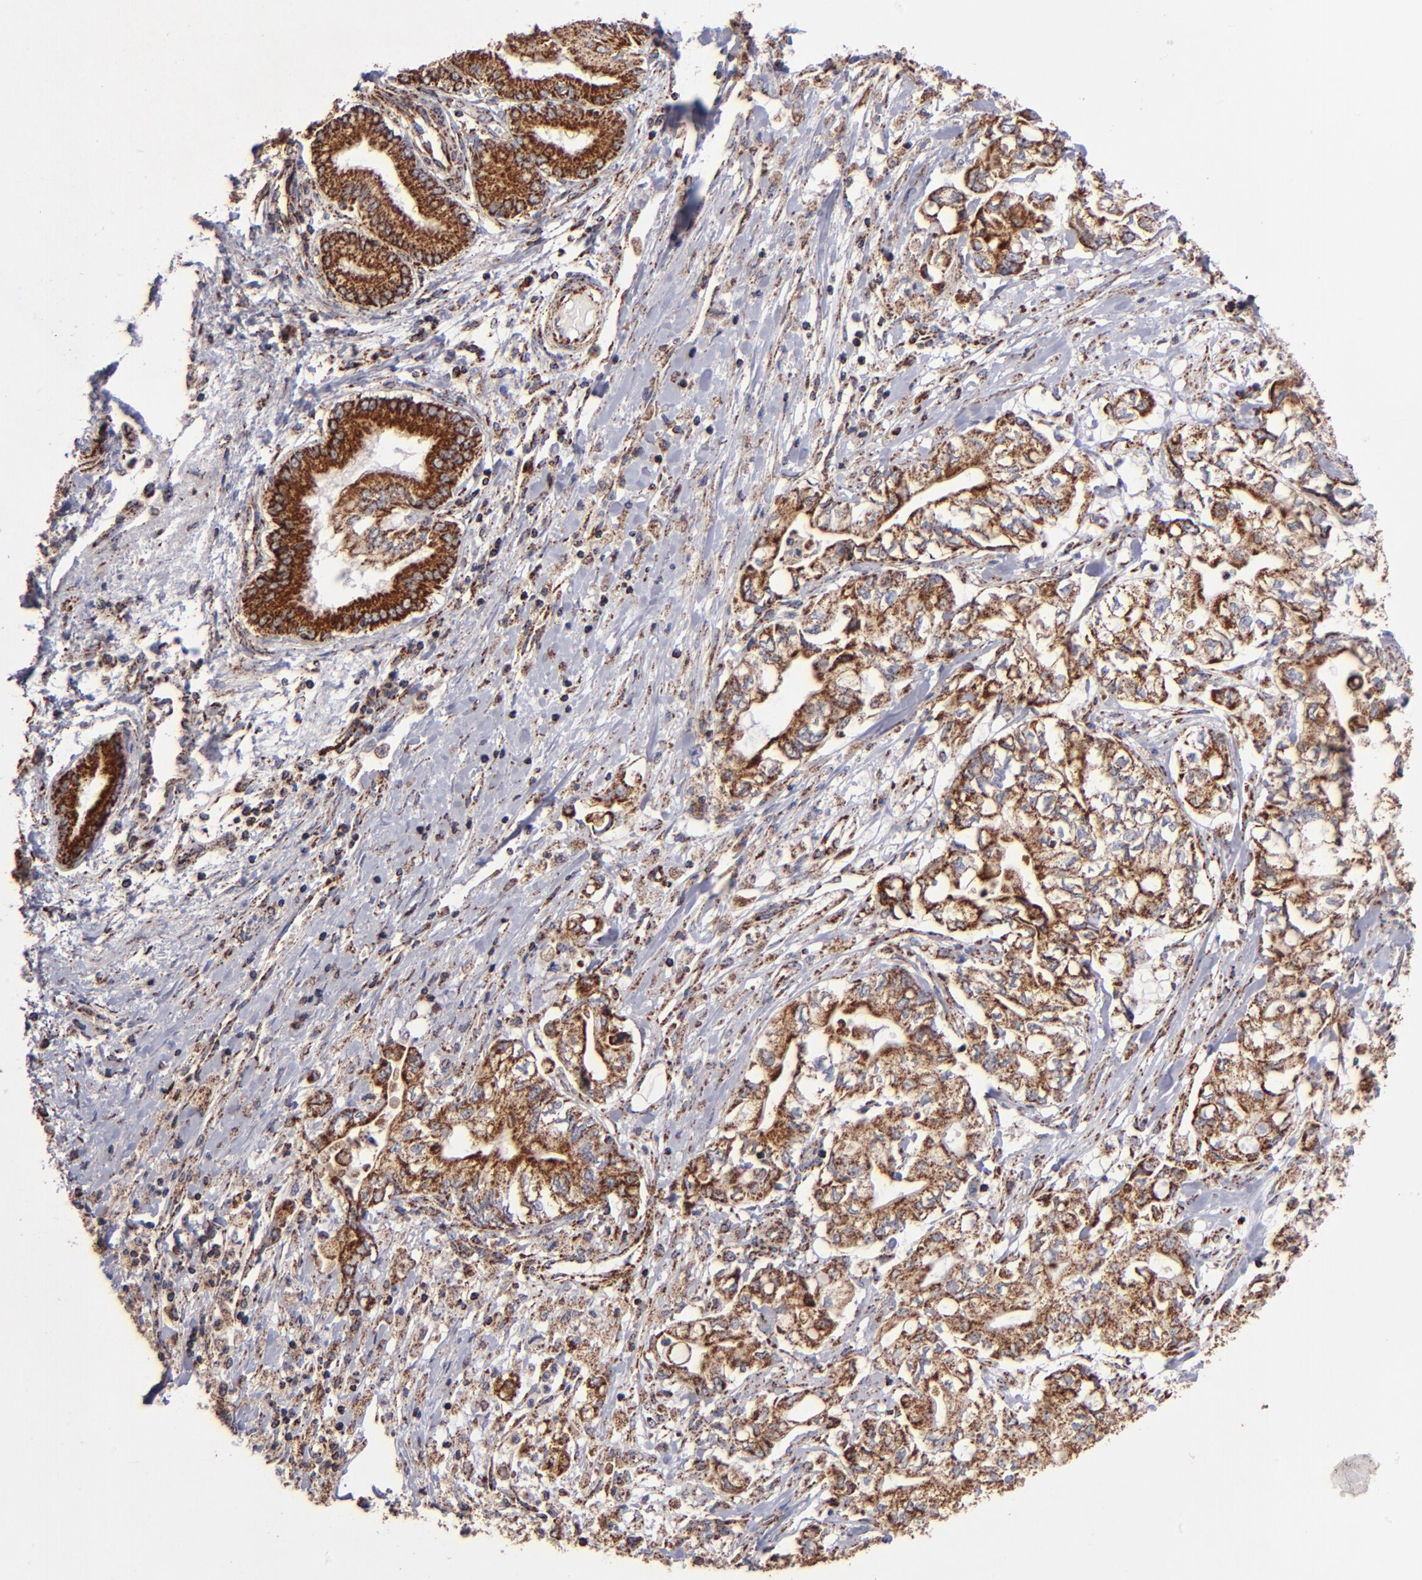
{"staining": {"intensity": "moderate", "quantity": ">75%", "location": "cytoplasmic/membranous"}, "tissue": "pancreatic cancer", "cell_type": "Tumor cells", "image_type": "cancer", "snomed": [{"axis": "morphology", "description": "Adenocarcinoma, NOS"}, {"axis": "topography", "description": "Pancreas"}], "caption": "Immunohistochemistry (IHC) micrograph of adenocarcinoma (pancreatic) stained for a protein (brown), which exhibits medium levels of moderate cytoplasmic/membranous positivity in approximately >75% of tumor cells.", "gene": "DLST", "patient": {"sex": "male", "age": 79}}